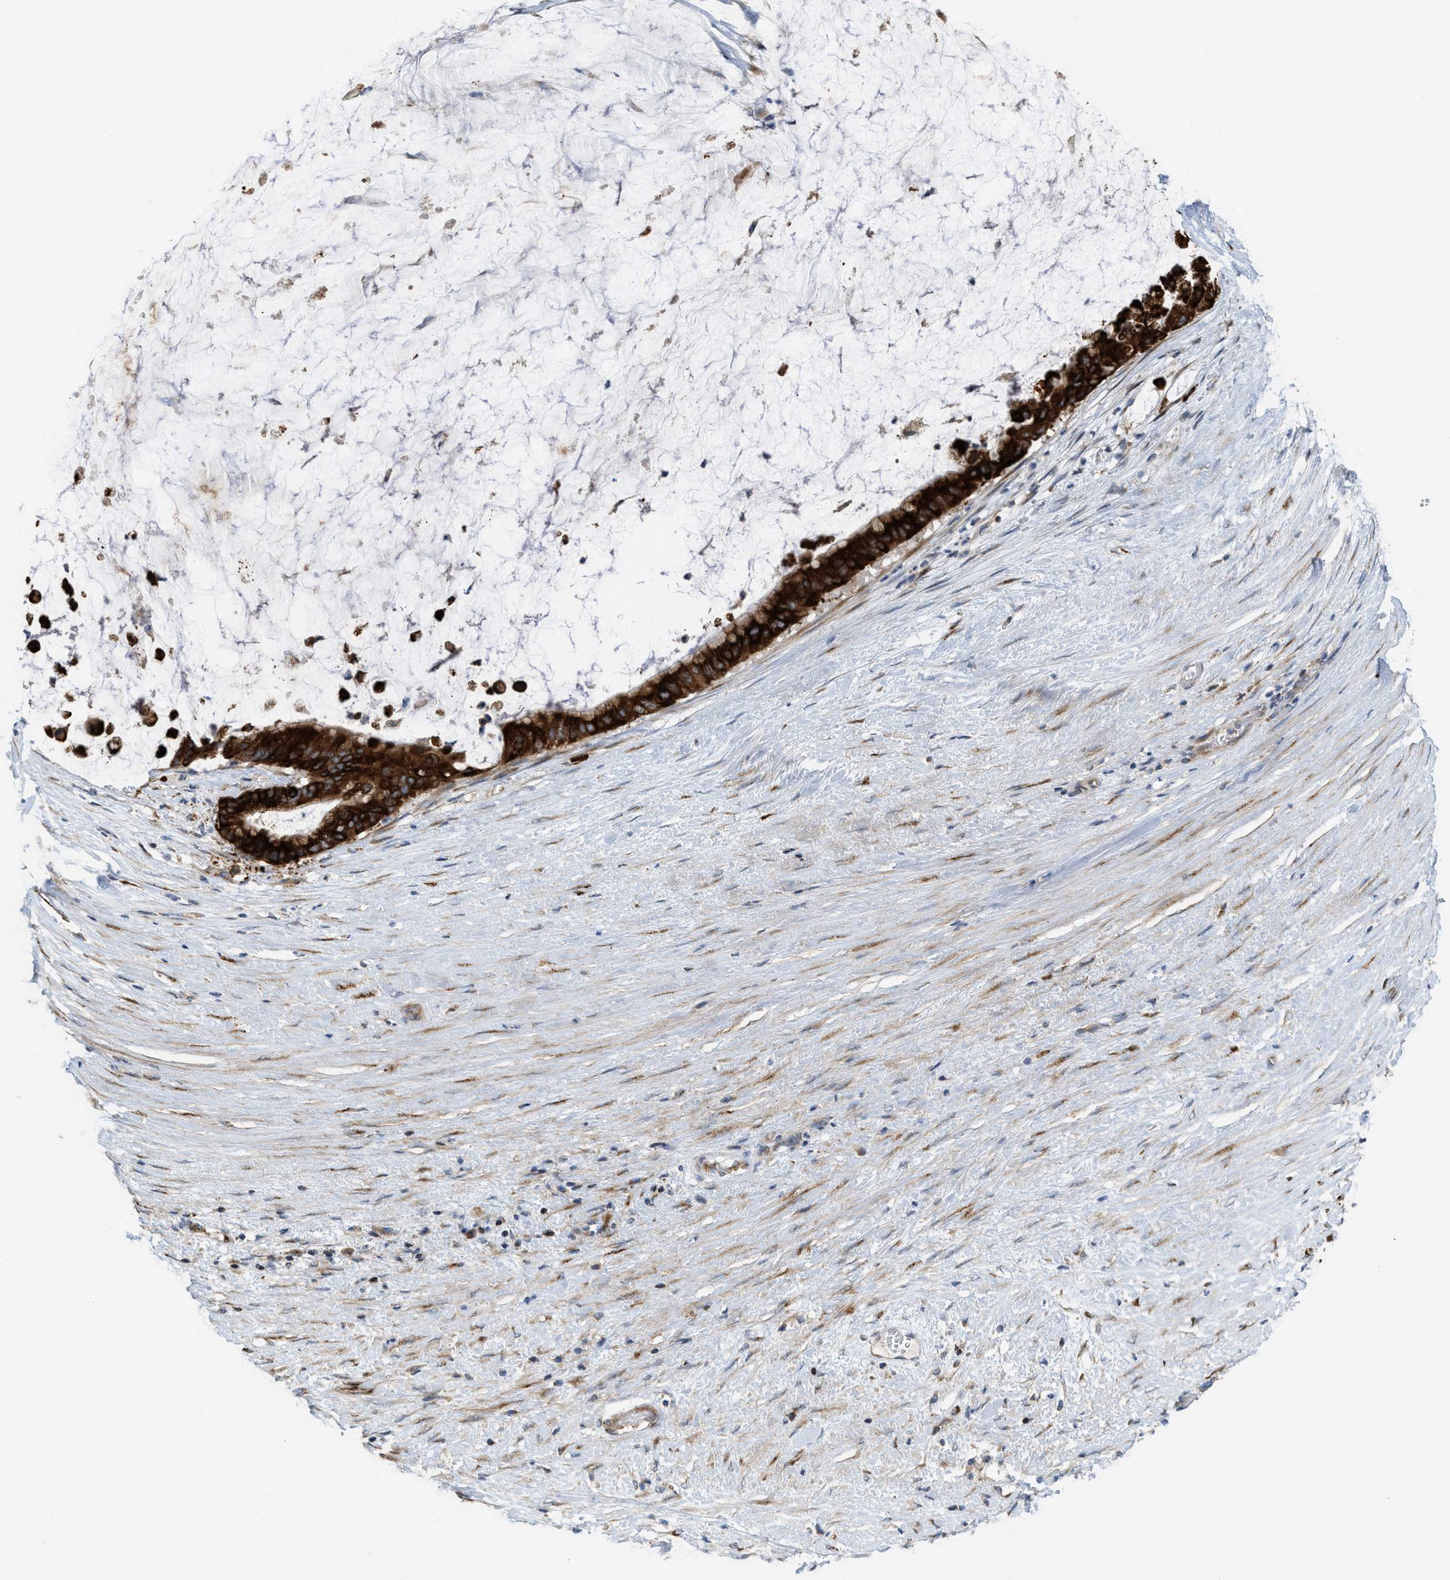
{"staining": {"intensity": "strong", "quantity": ">75%", "location": "cytoplasmic/membranous"}, "tissue": "pancreatic cancer", "cell_type": "Tumor cells", "image_type": "cancer", "snomed": [{"axis": "morphology", "description": "Adenocarcinoma, NOS"}, {"axis": "topography", "description": "Pancreas"}], "caption": "Immunohistochemistry of human pancreatic cancer exhibits high levels of strong cytoplasmic/membranous staining in approximately >75% of tumor cells.", "gene": "DIPK1A", "patient": {"sex": "male", "age": 41}}